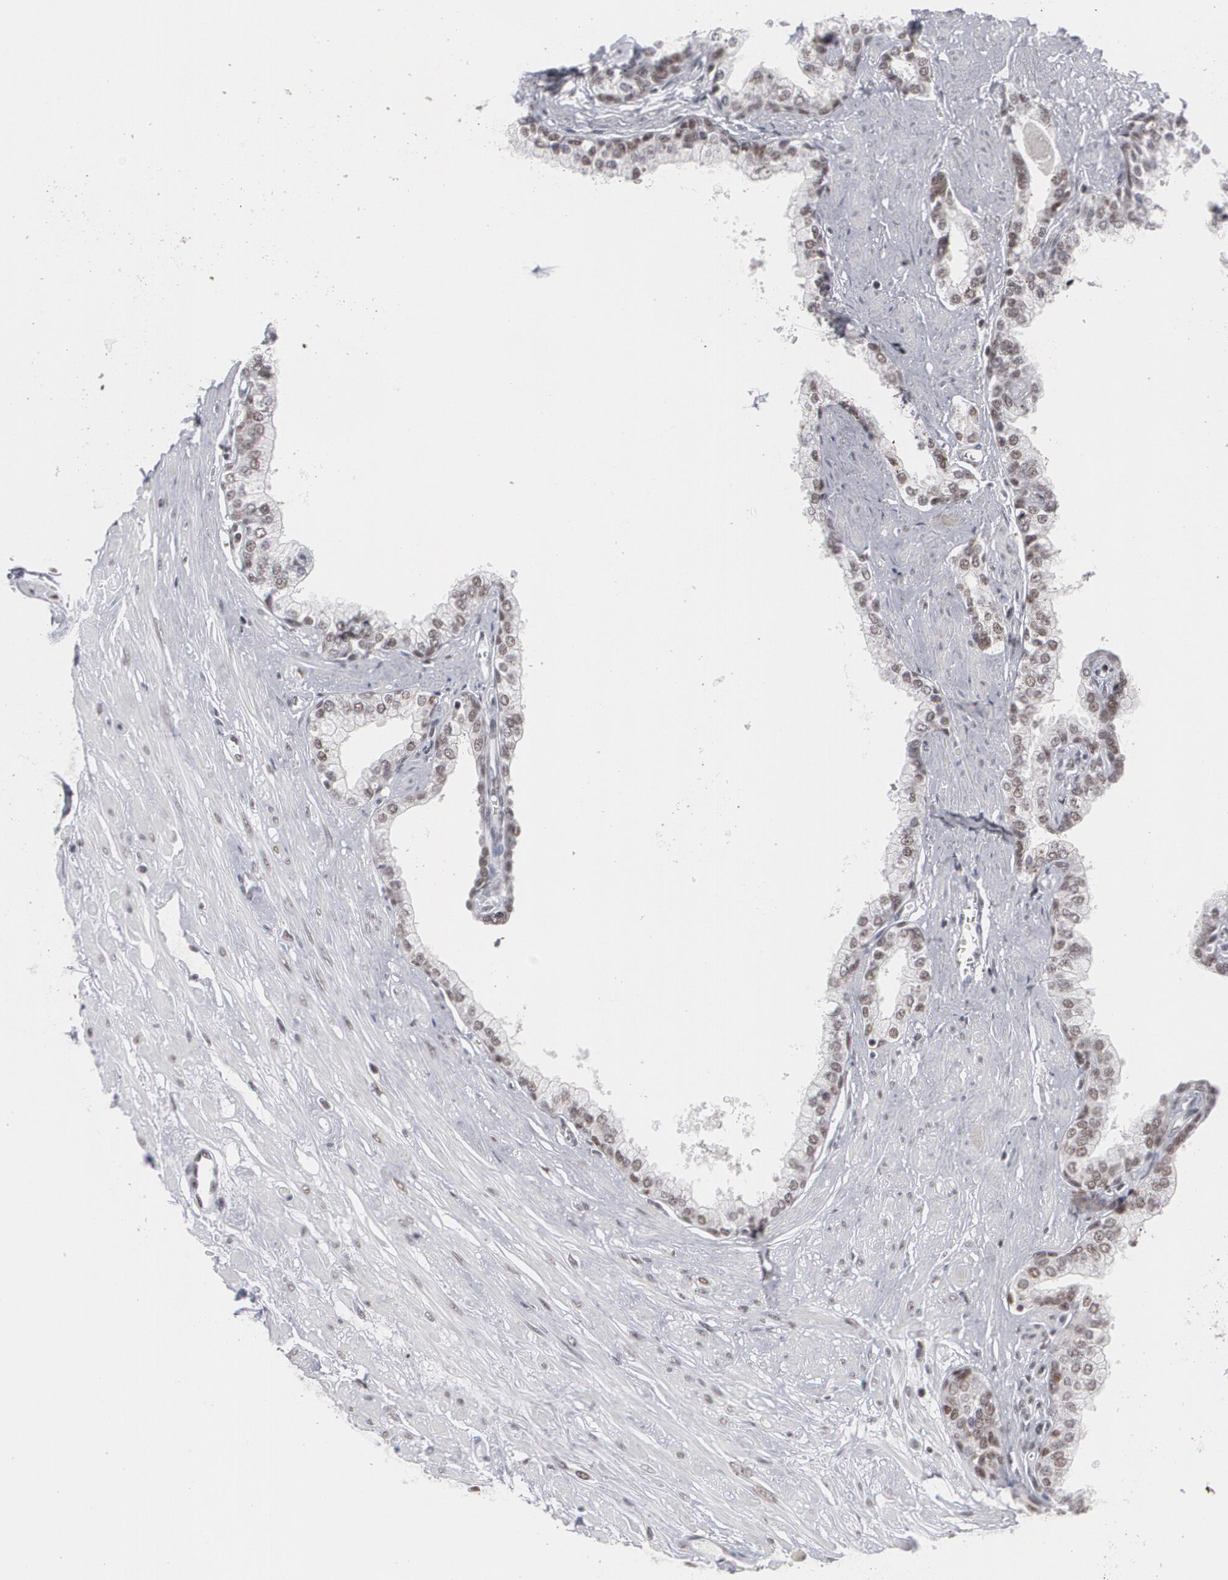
{"staining": {"intensity": "moderate", "quantity": ">75%", "location": "nuclear"}, "tissue": "prostate", "cell_type": "Glandular cells", "image_type": "normal", "snomed": [{"axis": "morphology", "description": "Normal tissue, NOS"}, {"axis": "topography", "description": "Prostate"}], "caption": "Protein positivity by immunohistochemistry reveals moderate nuclear positivity in approximately >75% of glandular cells in unremarkable prostate.", "gene": "MCL1", "patient": {"sex": "male", "age": 60}}